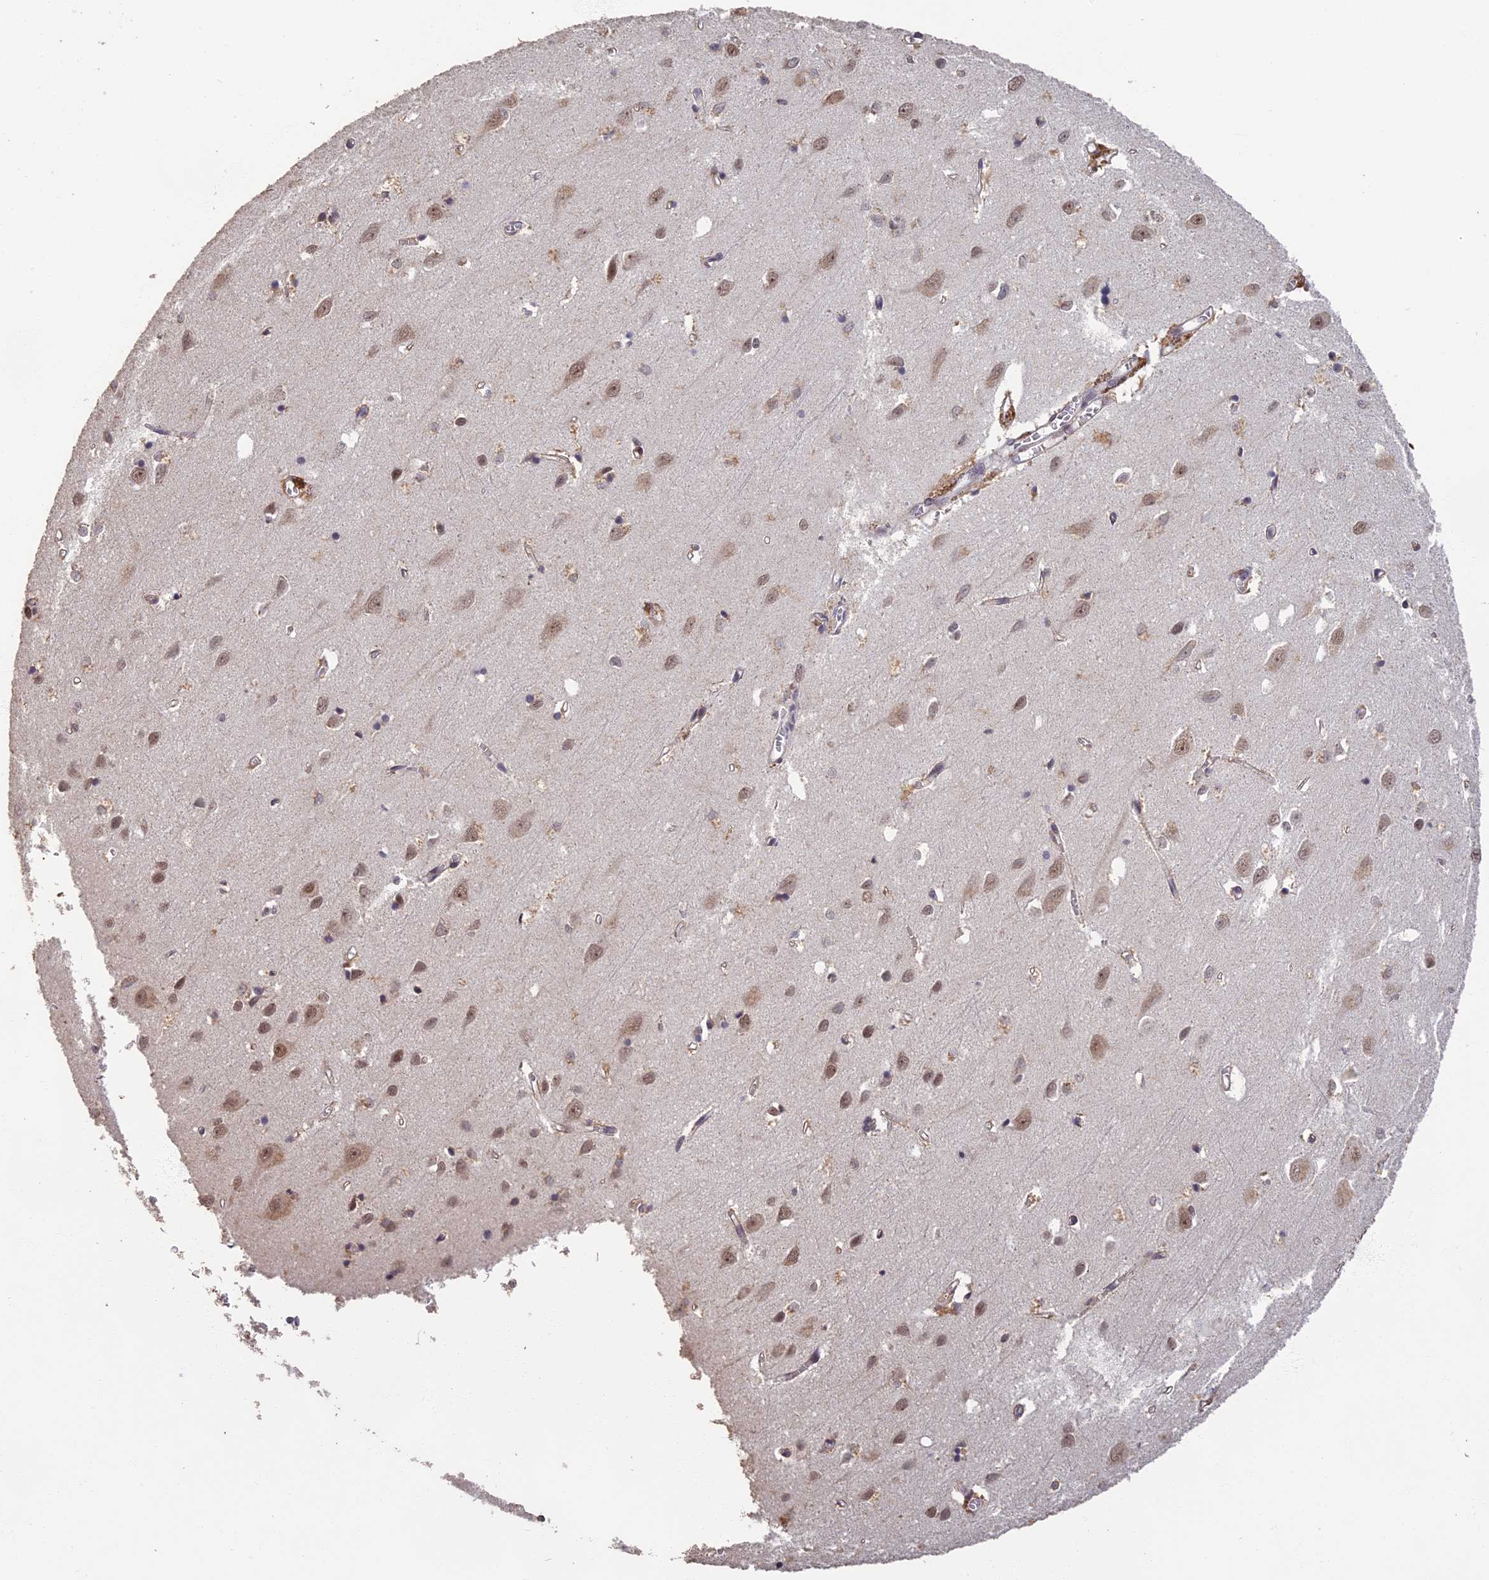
{"staining": {"intensity": "weak", "quantity": "25%-75%", "location": "cytoplasmic/membranous"}, "tissue": "cerebral cortex", "cell_type": "Endothelial cells", "image_type": "normal", "snomed": [{"axis": "morphology", "description": "Normal tissue, NOS"}, {"axis": "topography", "description": "Cerebral cortex"}], "caption": "Immunohistochemistry (IHC) of normal human cerebral cortex displays low levels of weak cytoplasmic/membranous positivity in about 25%-75% of endothelial cells. (Brightfield microscopy of DAB IHC at high magnification).", "gene": "MORF4L1", "patient": {"sex": "female", "age": 64}}